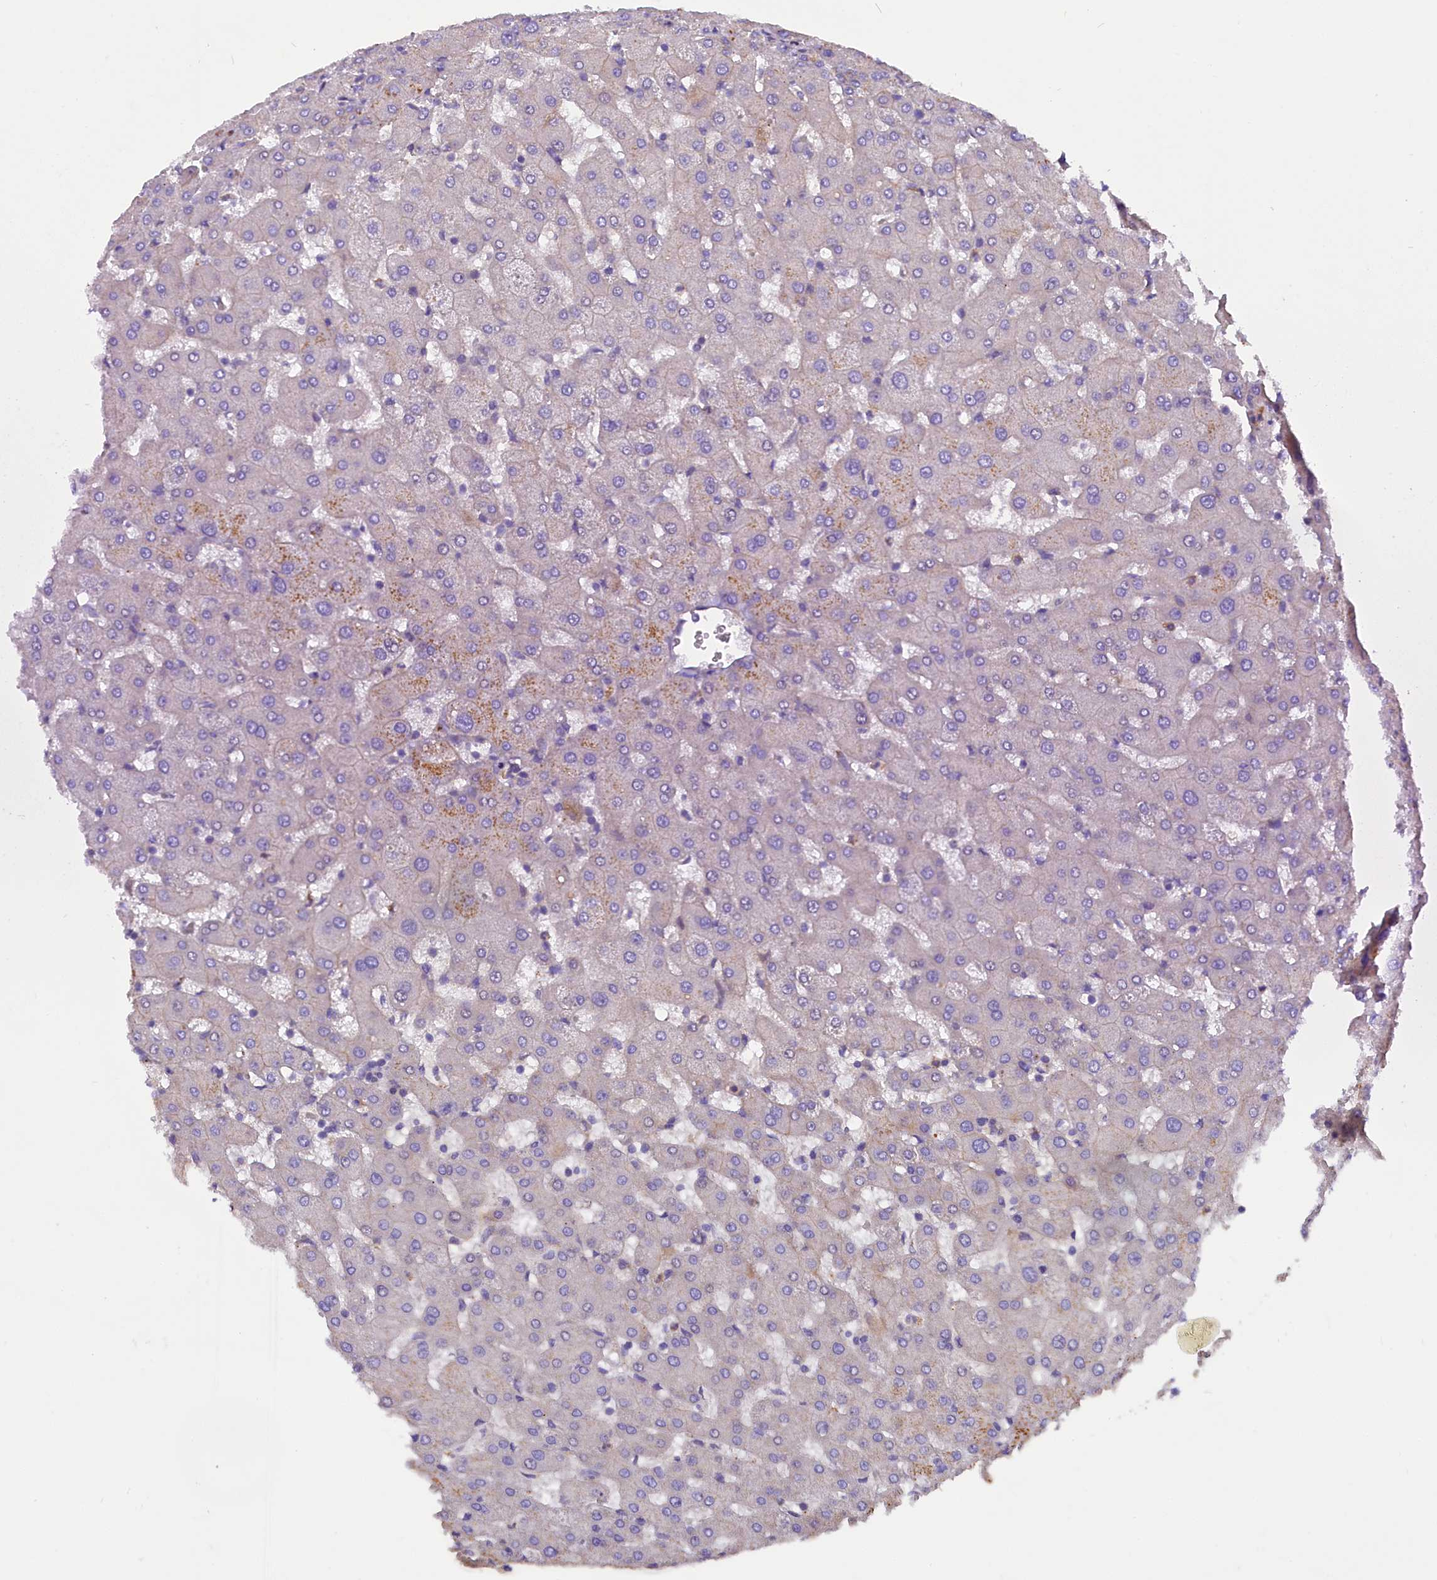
{"staining": {"intensity": "weak", "quantity": "25%-75%", "location": "cytoplasmic/membranous"}, "tissue": "liver", "cell_type": "Cholangiocytes", "image_type": "normal", "snomed": [{"axis": "morphology", "description": "Normal tissue, NOS"}, {"axis": "topography", "description": "Liver"}], "caption": "Brown immunohistochemical staining in benign human liver shows weak cytoplasmic/membranous staining in approximately 25%-75% of cholangiocytes. Immunohistochemistry (ihc) stains the protein in brown and the nuclei are stained blue.", "gene": "ERMARD", "patient": {"sex": "female", "age": 63}}